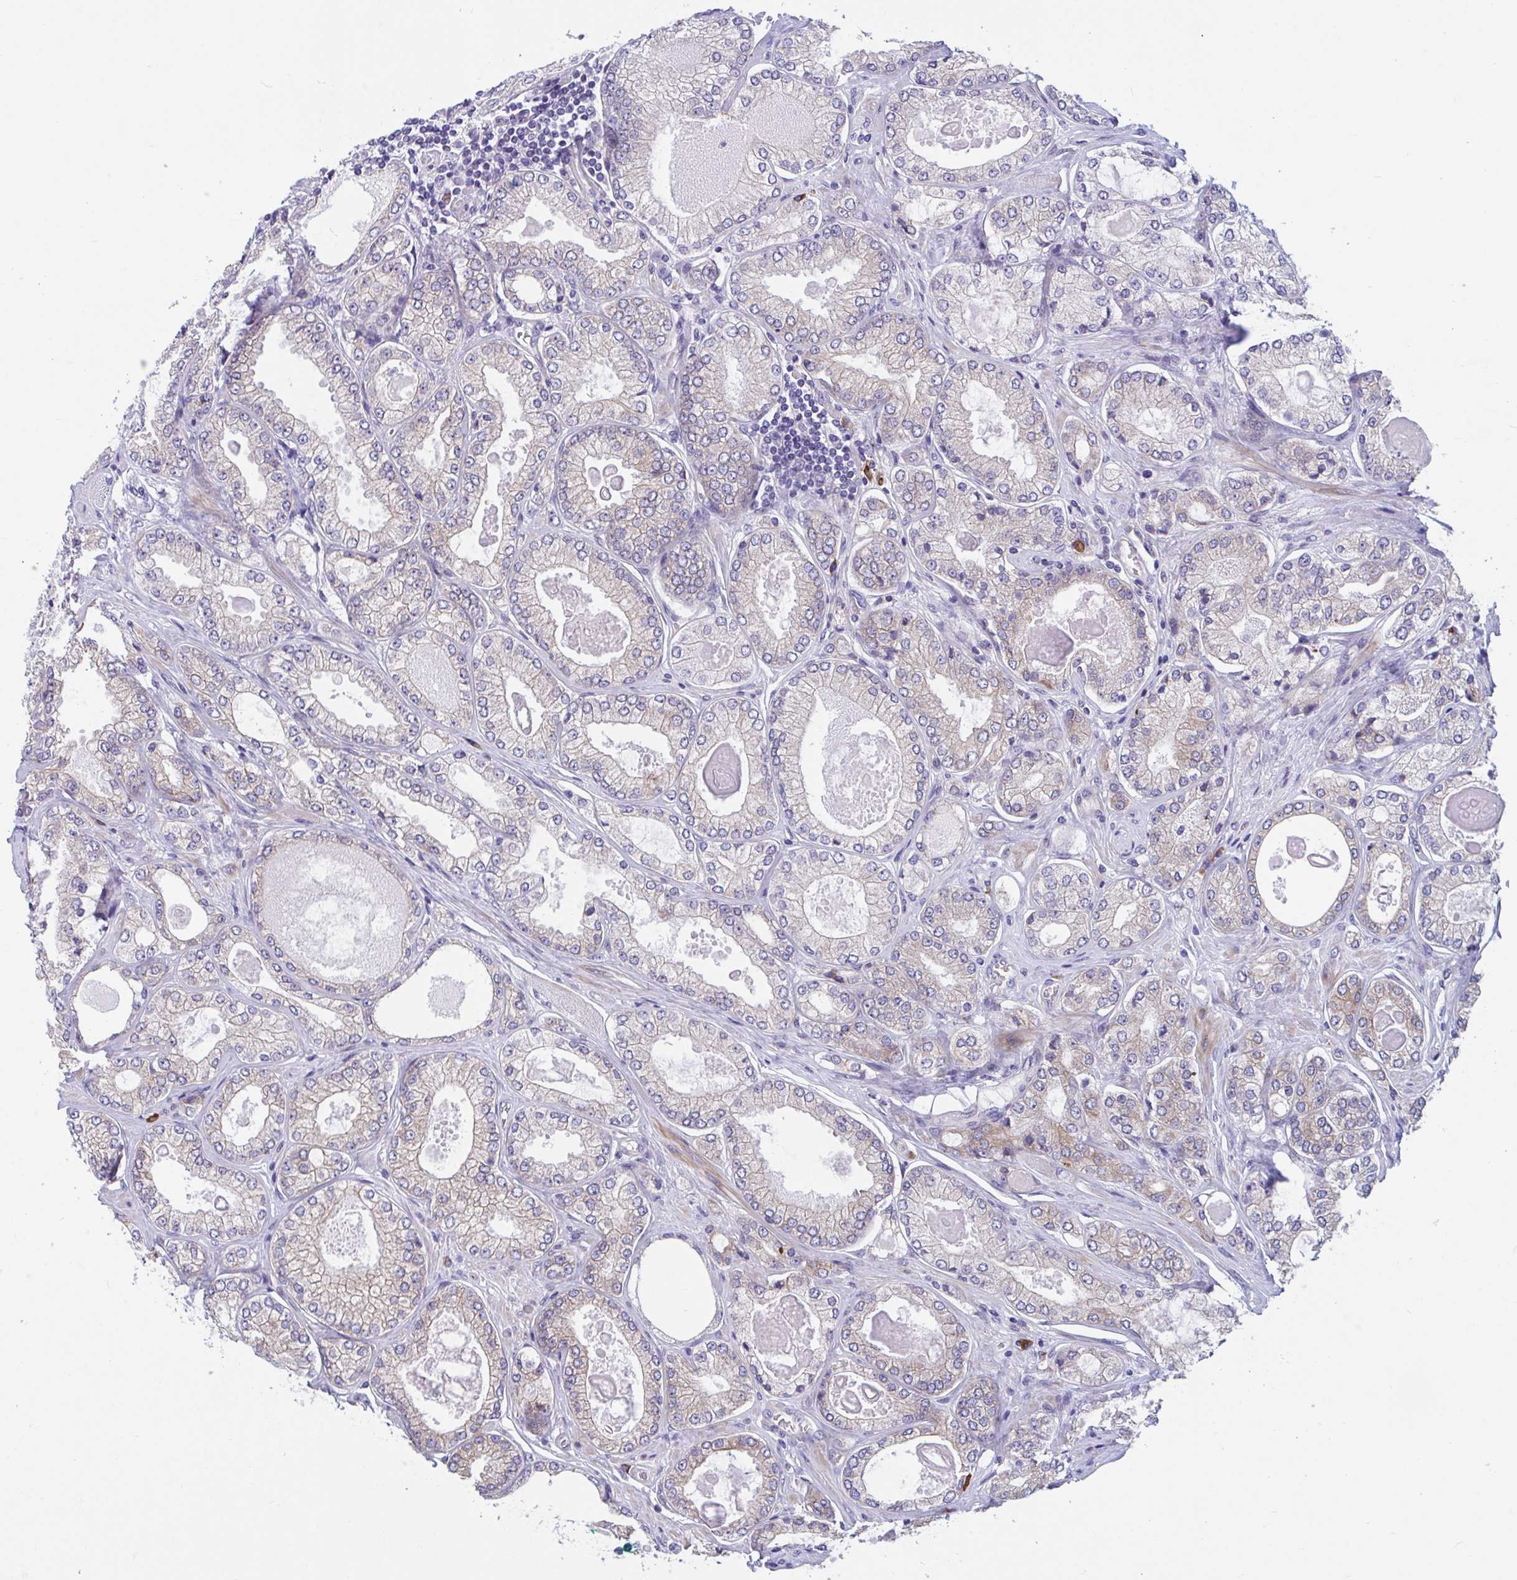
{"staining": {"intensity": "moderate", "quantity": "<25%", "location": "cytoplasmic/membranous"}, "tissue": "prostate cancer", "cell_type": "Tumor cells", "image_type": "cancer", "snomed": [{"axis": "morphology", "description": "Adenocarcinoma, High grade"}, {"axis": "topography", "description": "Prostate"}], "caption": "Prostate adenocarcinoma (high-grade) tissue demonstrates moderate cytoplasmic/membranous staining in about <25% of tumor cells, visualized by immunohistochemistry. (IHC, brightfield microscopy, high magnification).", "gene": "WBP1", "patient": {"sex": "male", "age": 68}}